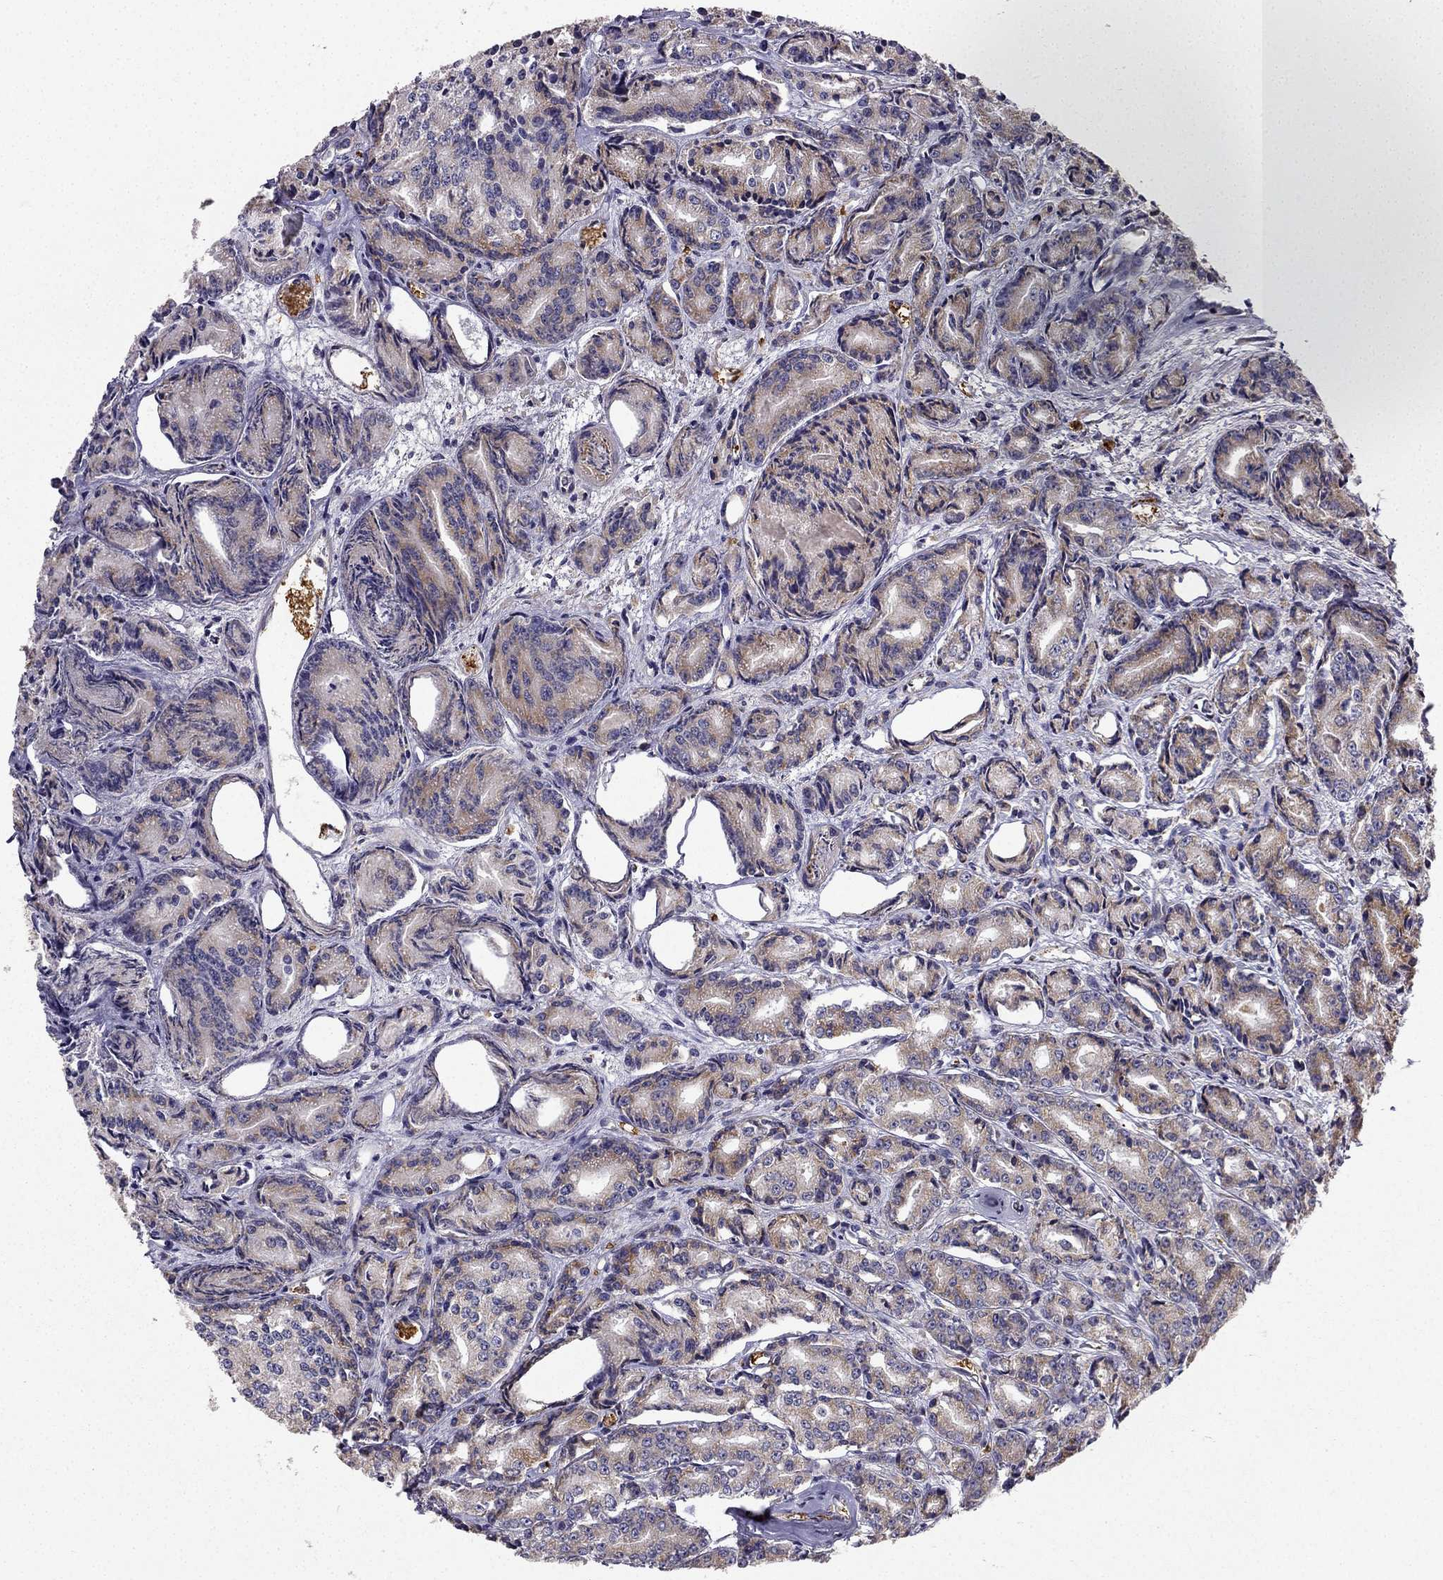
{"staining": {"intensity": "strong", "quantity": "25%-75%", "location": "cytoplasmic/membranous"}, "tissue": "prostate cancer", "cell_type": "Tumor cells", "image_type": "cancer", "snomed": [{"axis": "morphology", "description": "Adenocarcinoma, Medium grade"}, {"axis": "topography", "description": "Prostate"}], "caption": "IHC photomicrograph of prostate cancer (medium-grade adenocarcinoma) stained for a protein (brown), which demonstrates high levels of strong cytoplasmic/membranous positivity in approximately 25%-75% of tumor cells.", "gene": "B4GALT7", "patient": {"sex": "male", "age": 74}}